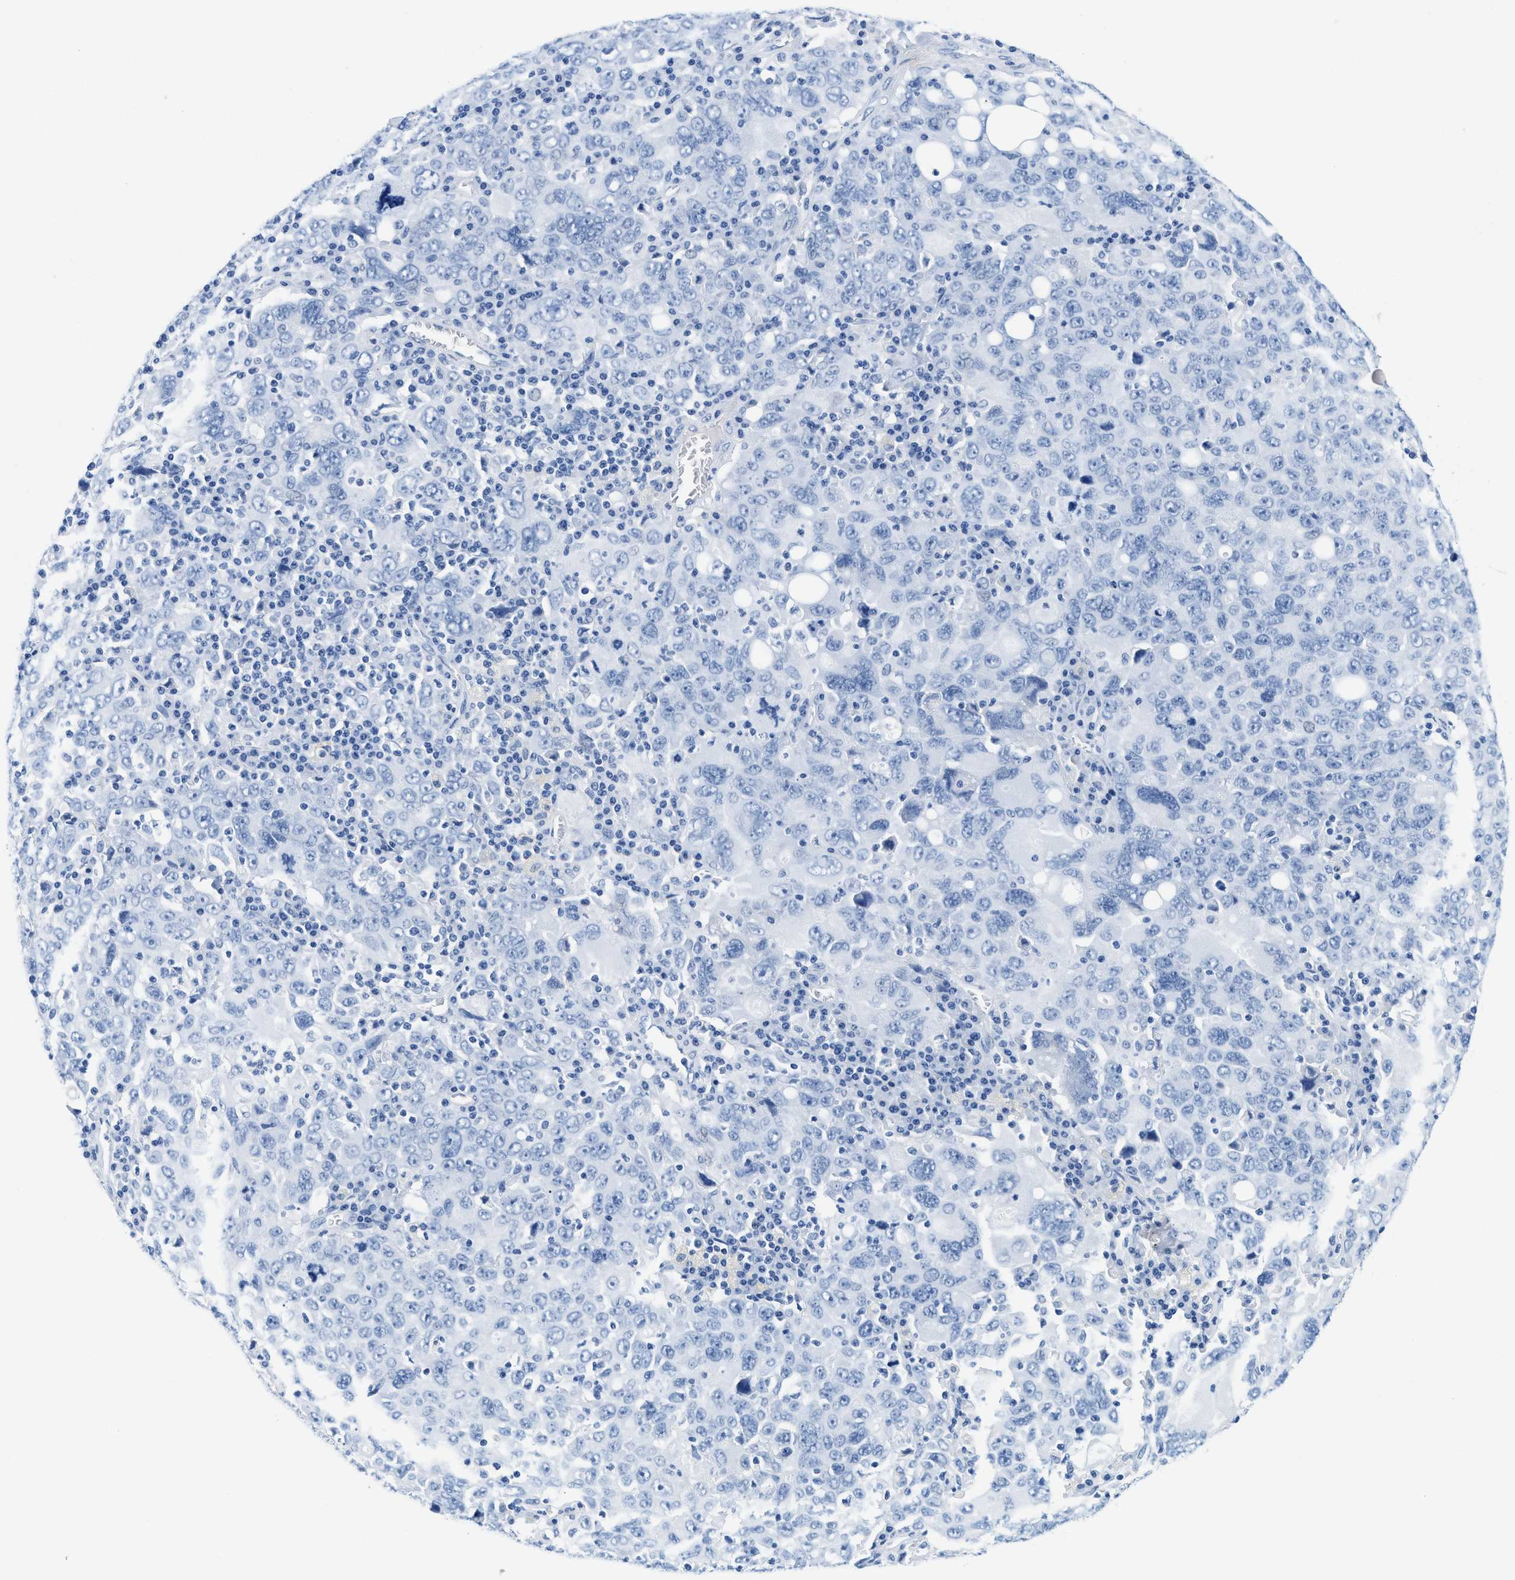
{"staining": {"intensity": "negative", "quantity": "none", "location": "none"}, "tissue": "ovarian cancer", "cell_type": "Tumor cells", "image_type": "cancer", "snomed": [{"axis": "morphology", "description": "Carcinoma, endometroid"}, {"axis": "topography", "description": "Ovary"}], "caption": "Micrograph shows no protein expression in tumor cells of endometroid carcinoma (ovarian) tissue.", "gene": "GSN", "patient": {"sex": "female", "age": 62}}